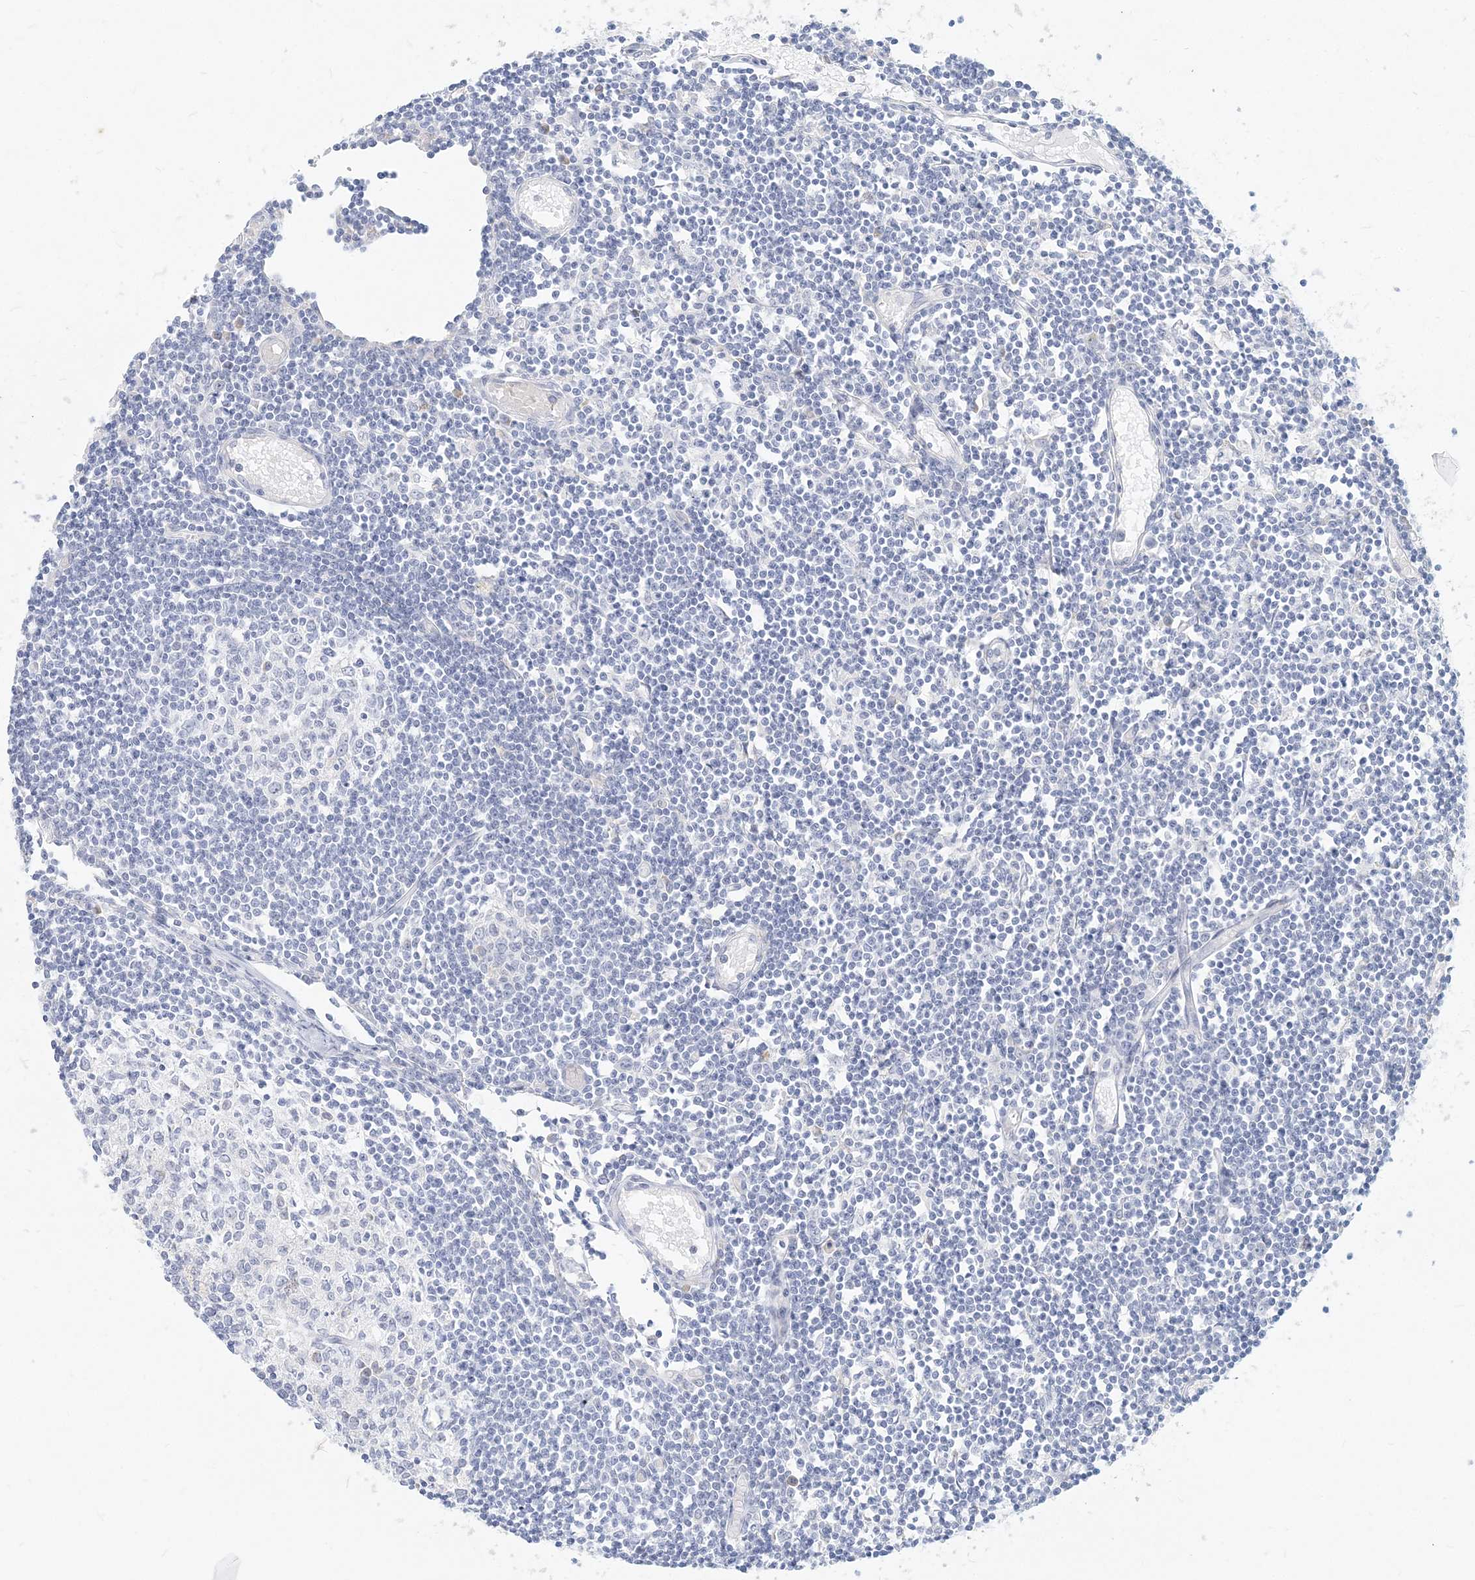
{"staining": {"intensity": "negative", "quantity": "none", "location": "none"}, "tissue": "lymph node", "cell_type": "Germinal center cells", "image_type": "normal", "snomed": [{"axis": "morphology", "description": "Normal tissue, NOS"}, {"axis": "topography", "description": "Lymph node"}], "caption": "Immunohistochemistry (IHC) of unremarkable lymph node demonstrates no expression in germinal center cells. (Stains: DAB (3,3'-diaminobenzidine) IHC with hematoxylin counter stain, Microscopy: brightfield microscopy at high magnification).", "gene": "CSN1S1", "patient": {"sex": "female", "age": 11}}